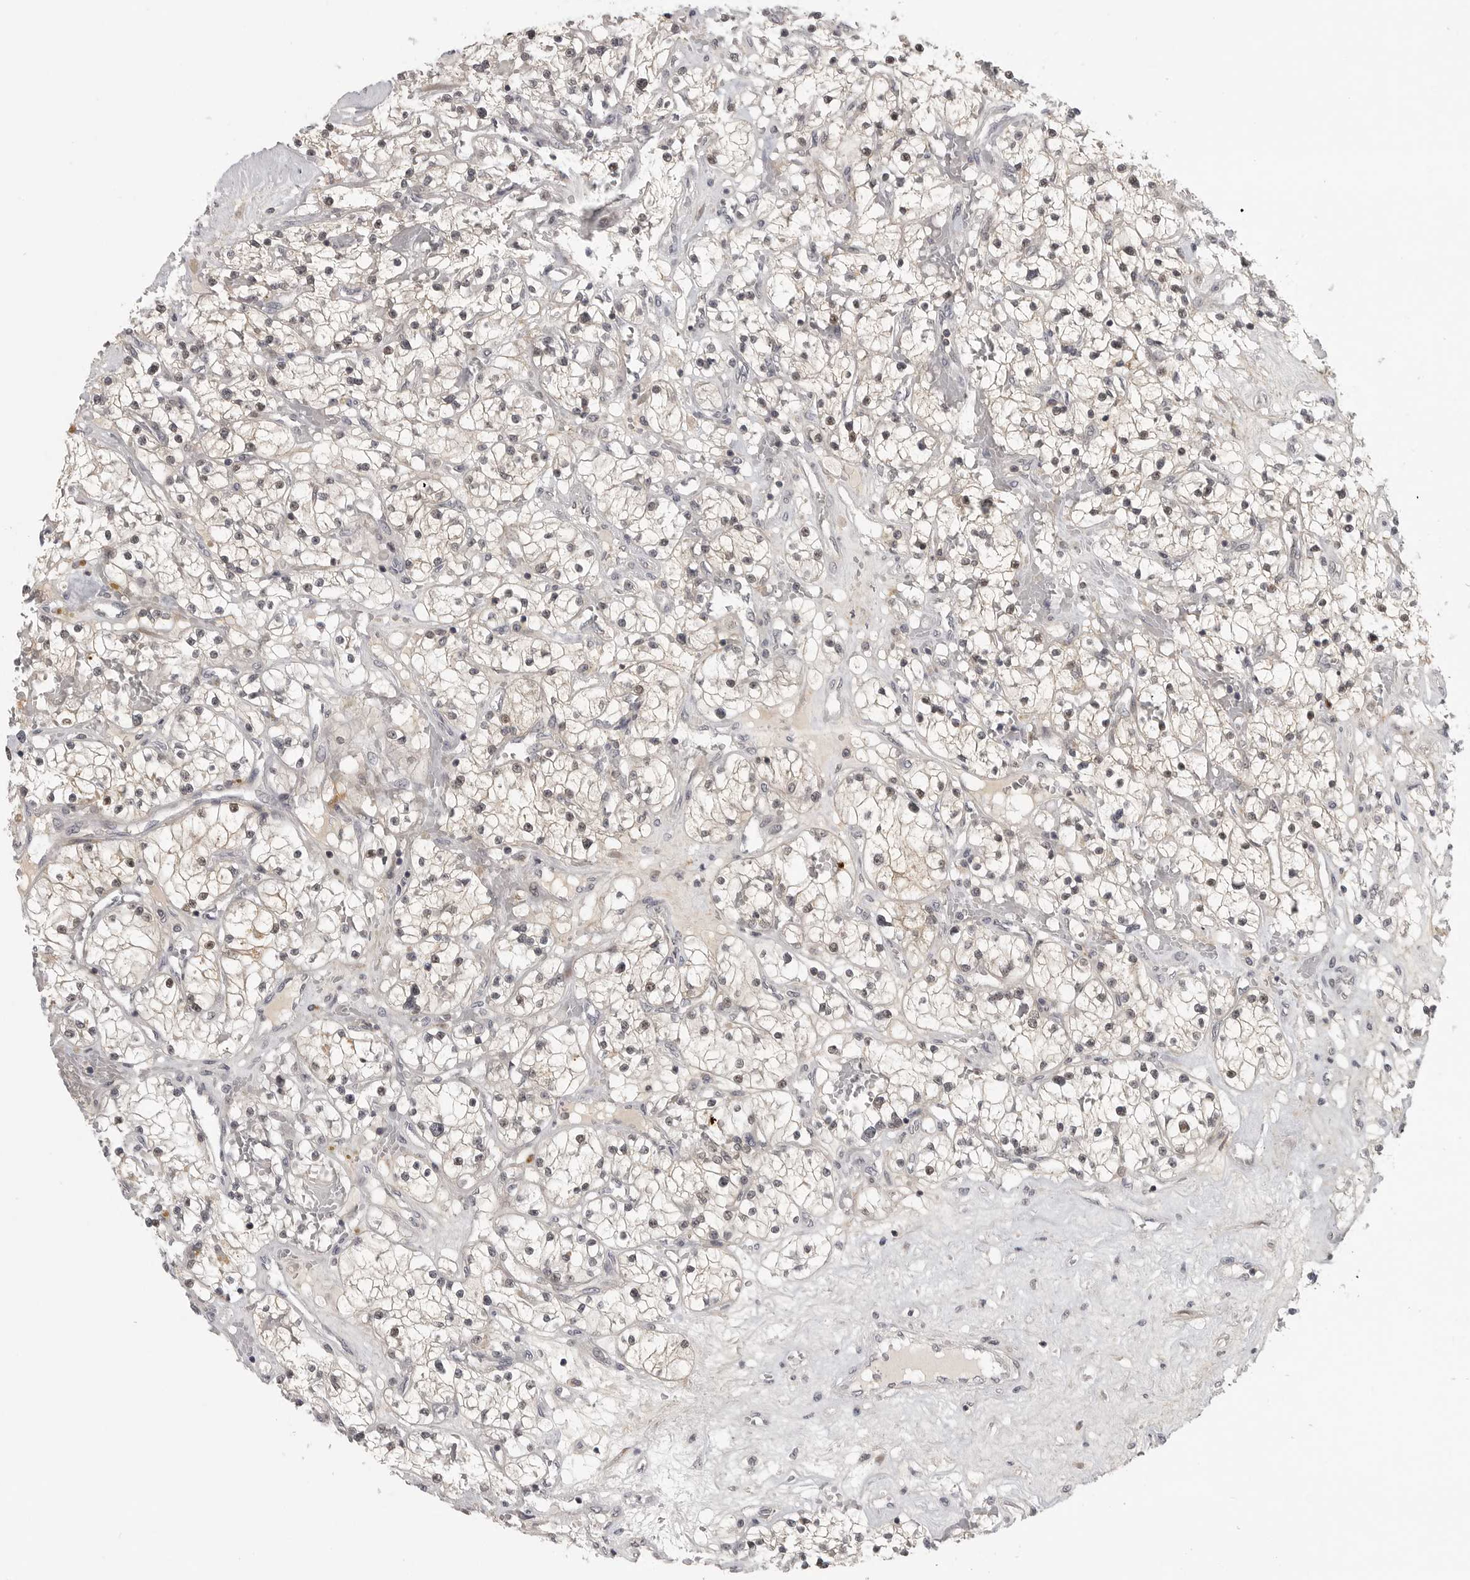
{"staining": {"intensity": "weak", "quantity": "<25%", "location": "nuclear"}, "tissue": "renal cancer", "cell_type": "Tumor cells", "image_type": "cancer", "snomed": [{"axis": "morphology", "description": "Normal tissue, NOS"}, {"axis": "morphology", "description": "Adenocarcinoma, NOS"}, {"axis": "topography", "description": "Kidney"}], "caption": "High magnification brightfield microscopy of adenocarcinoma (renal) stained with DAB (brown) and counterstained with hematoxylin (blue): tumor cells show no significant staining.", "gene": "UROD", "patient": {"sex": "male", "age": 68}}